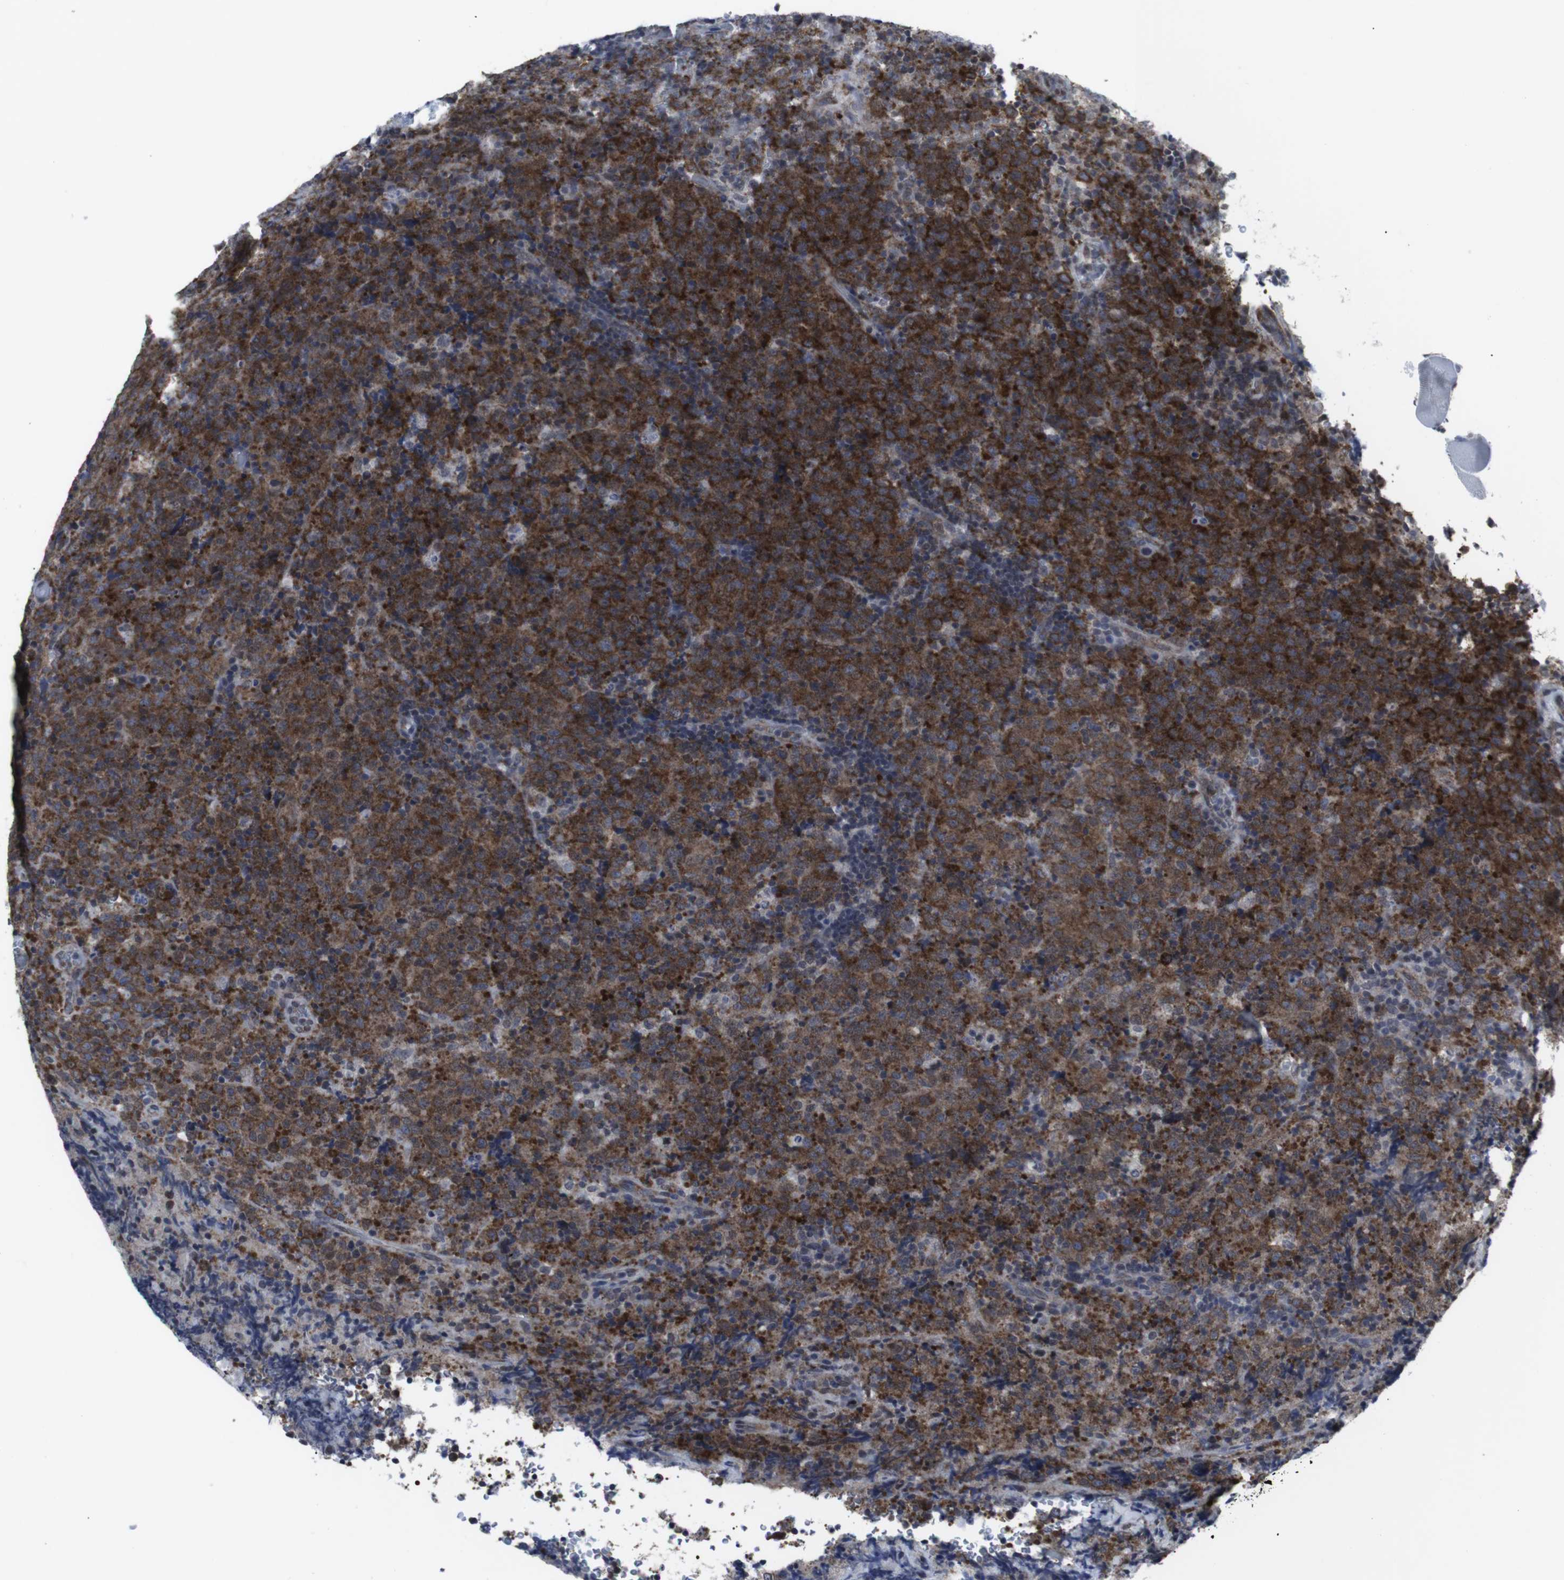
{"staining": {"intensity": "strong", "quantity": ">75%", "location": "cytoplasmic/membranous"}, "tissue": "lymphoma", "cell_type": "Tumor cells", "image_type": "cancer", "snomed": [{"axis": "morphology", "description": "Malignant lymphoma, non-Hodgkin's type, High grade"}, {"axis": "topography", "description": "Tonsil"}], "caption": "A histopathology image of high-grade malignant lymphoma, non-Hodgkin's type stained for a protein shows strong cytoplasmic/membranous brown staining in tumor cells. Using DAB (3,3'-diaminobenzidine) (brown) and hematoxylin (blue) stains, captured at high magnification using brightfield microscopy.", "gene": "GEMIN2", "patient": {"sex": "female", "age": 36}}